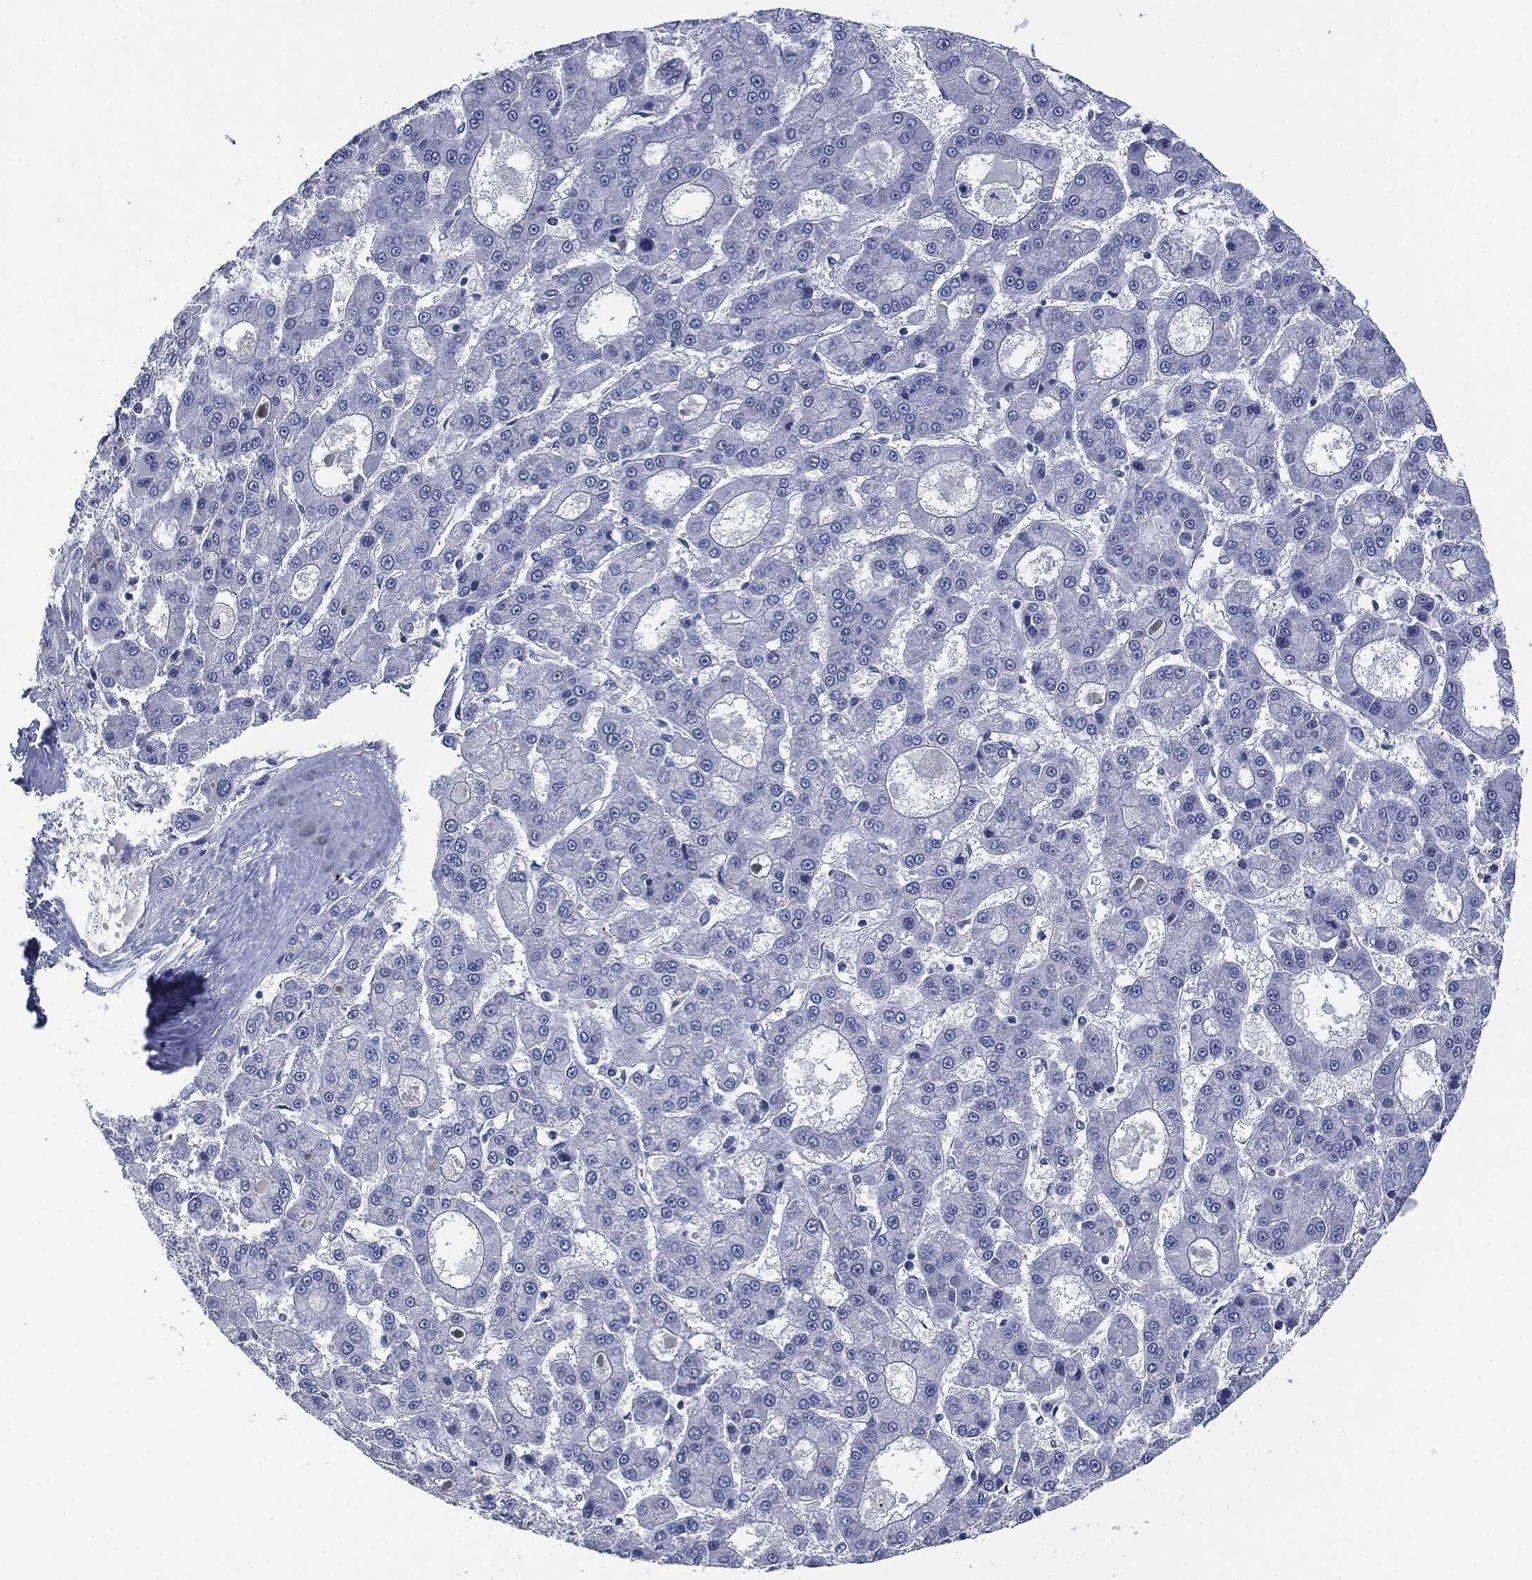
{"staining": {"intensity": "negative", "quantity": "none", "location": "none"}, "tissue": "liver cancer", "cell_type": "Tumor cells", "image_type": "cancer", "snomed": [{"axis": "morphology", "description": "Carcinoma, Hepatocellular, NOS"}, {"axis": "topography", "description": "Liver"}], "caption": "High magnification brightfield microscopy of hepatocellular carcinoma (liver) stained with DAB (brown) and counterstained with hematoxylin (blue): tumor cells show no significant positivity.", "gene": "MUC16", "patient": {"sex": "male", "age": 70}}